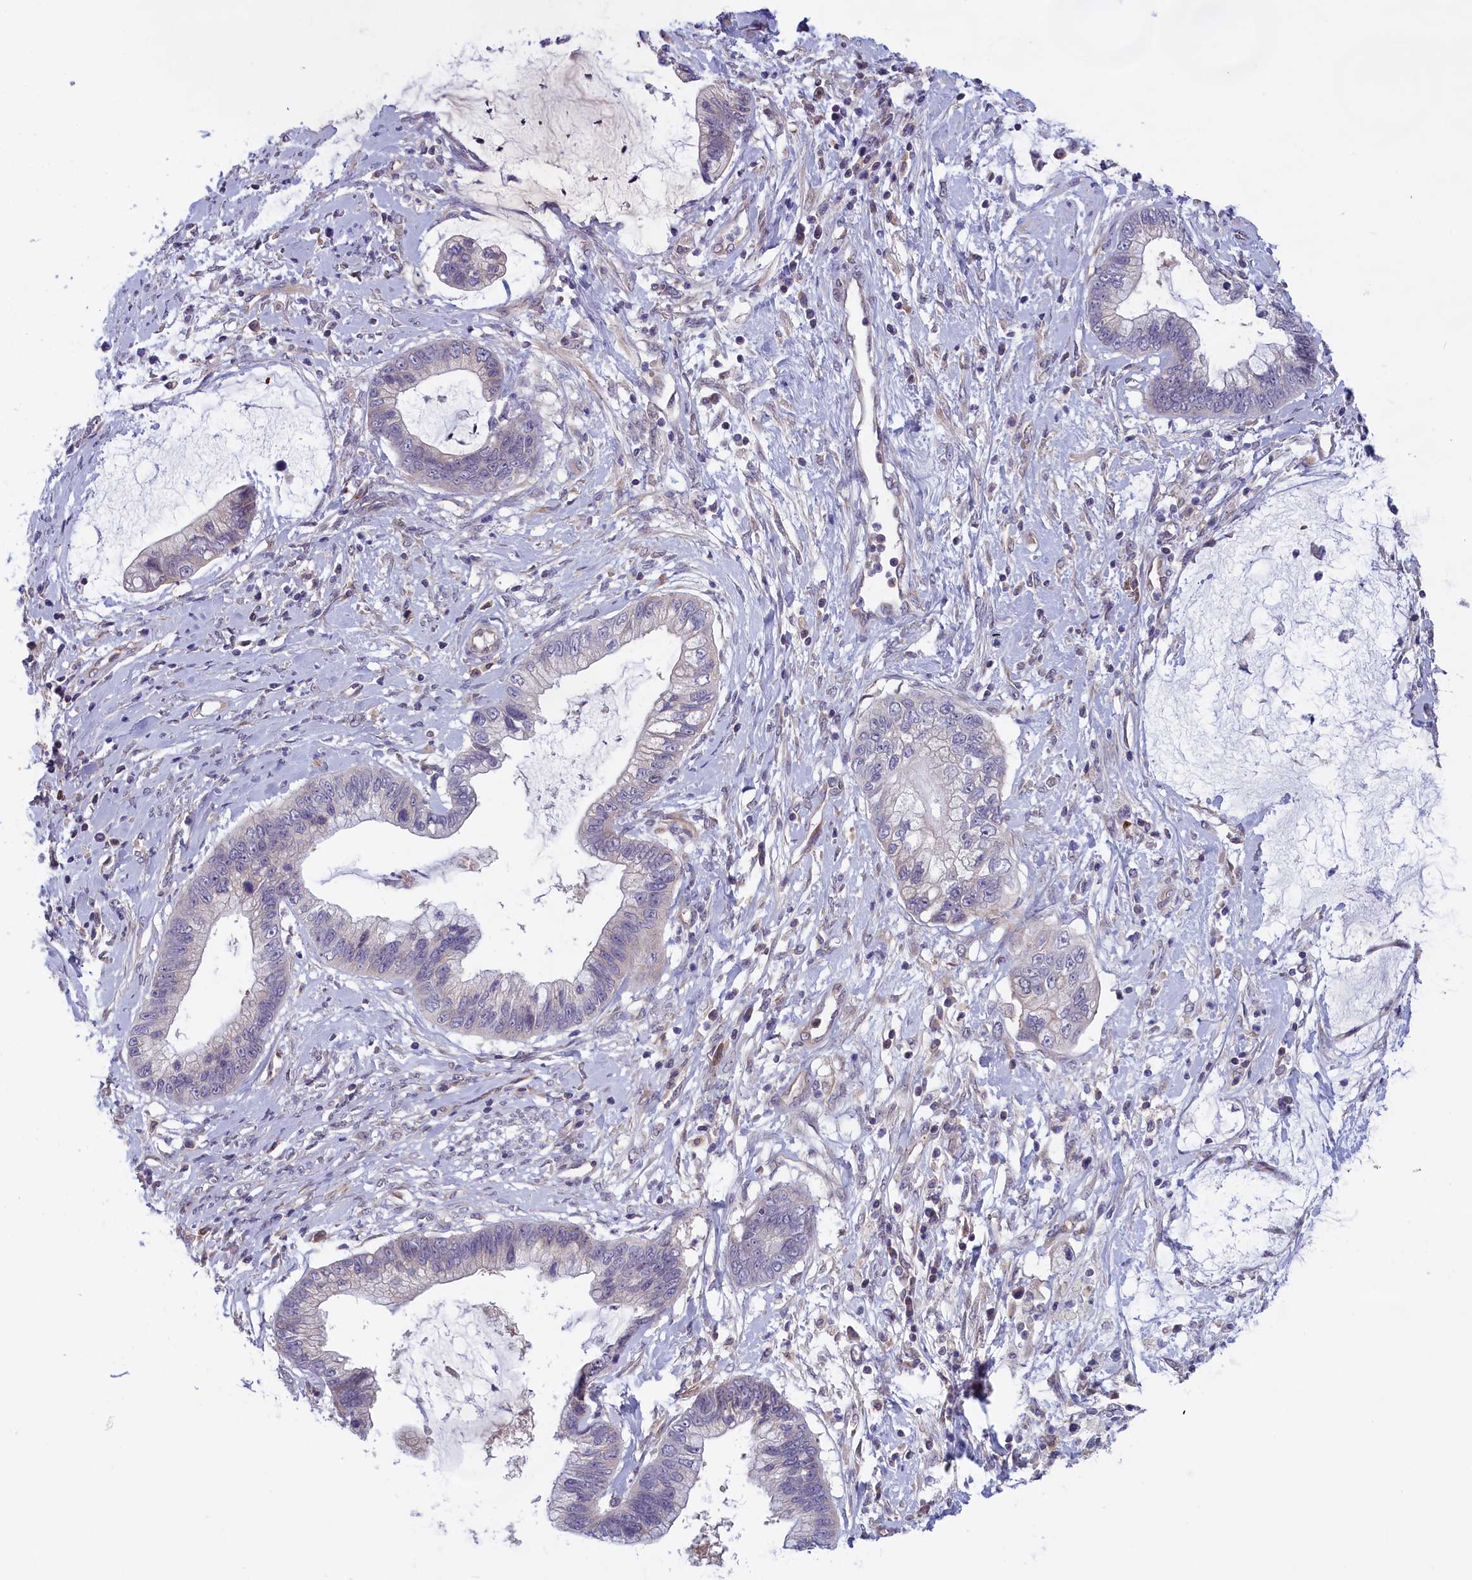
{"staining": {"intensity": "negative", "quantity": "none", "location": "none"}, "tissue": "cervical cancer", "cell_type": "Tumor cells", "image_type": "cancer", "snomed": [{"axis": "morphology", "description": "Adenocarcinoma, NOS"}, {"axis": "topography", "description": "Cervix"}], "caption": "High magnification brightfield microscopy of cervical cancer stained with DAB (brown) and counterstained with hematoxylin (blue): tumor cells show no significant staining.", "gene": "IGFALS", "patient": {"sex": "female", "age": 44}}